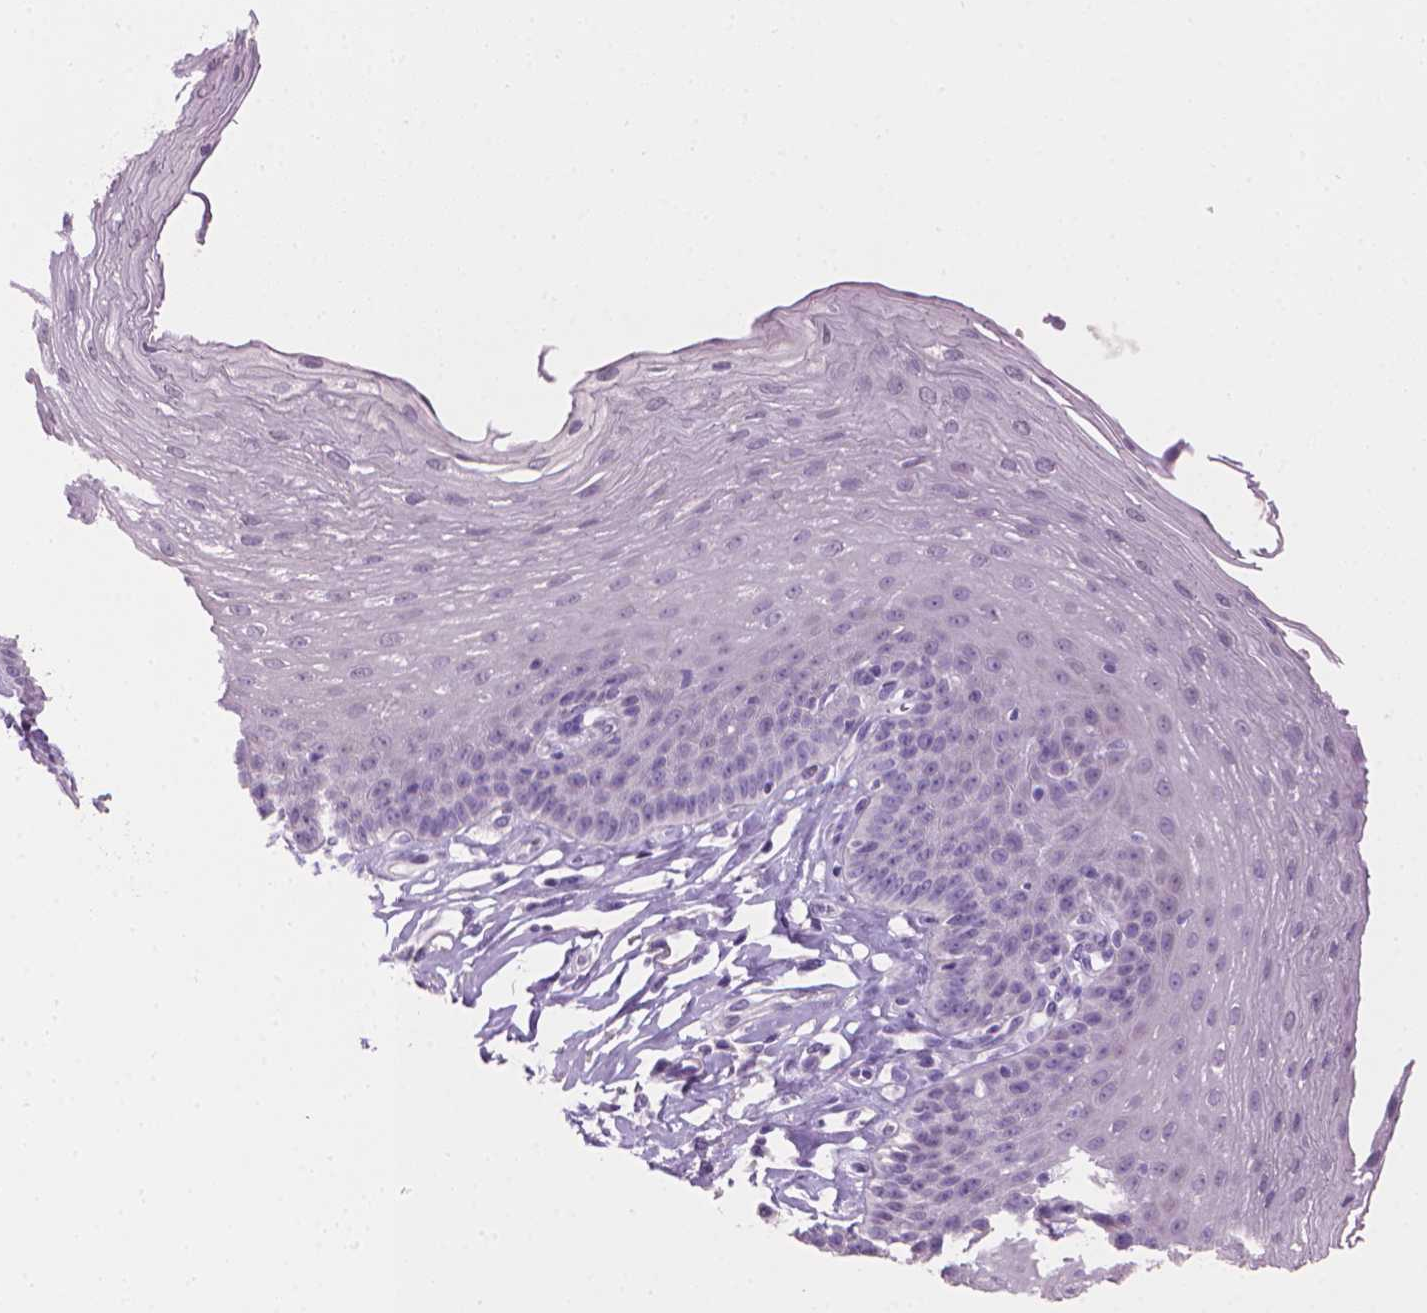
{"staining": {"intensity": "negative", "quantity": "none", "location": "none"}, "tissue": "esophagus", "cell_type": "Squamous epithelial cells", "image_type": "normal", "snomed": [{"axis": "morphology", "description": "Normal tissue, NOS"}, {"axis": "topography", "description": "Esophagus"}], "caption": "Squamous epithelial cells are negative for brown protein staining in unremarkable esophagus. The staining is performed using DAB brown chromogen with nuclei counter-stained in using hematoxylin.", "gene": "MLANA", "patient": {"sex": "female", "age": 81}}